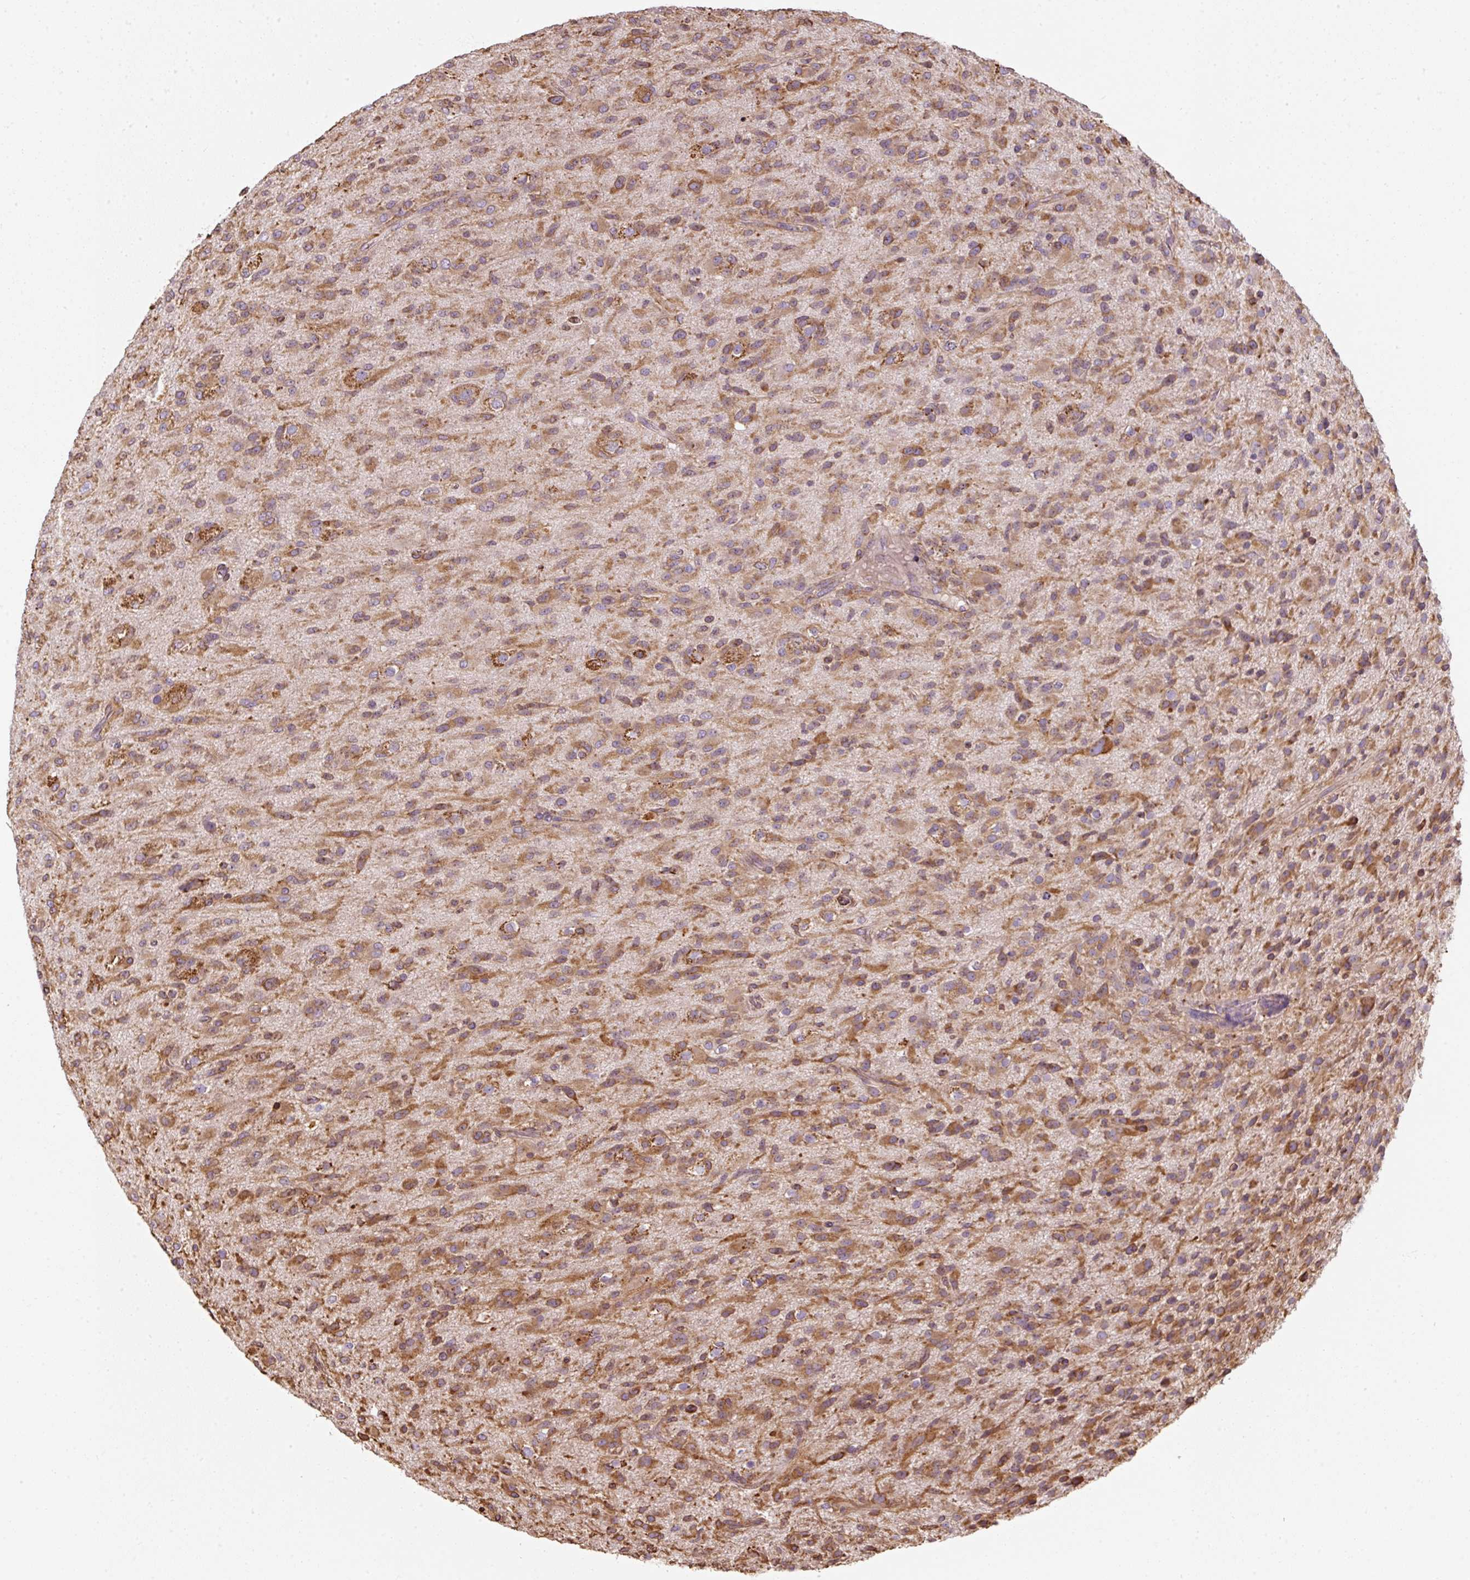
{"staining": {"intensity": "moderate", "quantity": ">75%", "location": "cytoplasmic/membranous"}, "tissue": "glioma", "cell_type": "Tumor cells", "image_type": "cancer", "snomed": [{"axis": "morphology", "description": "Glioma, malignant, Low grade"}, {"axis": "topography", "description": "Brain"}], "caption": "Human low-grade glioma (malignant) stained with a brown dye reveals moderate cytoplasmic/membranous positive staining in about >75% of tumor cells.", "gene": "PRKCSH", "patient": {"sex": "male", "age": 65}}